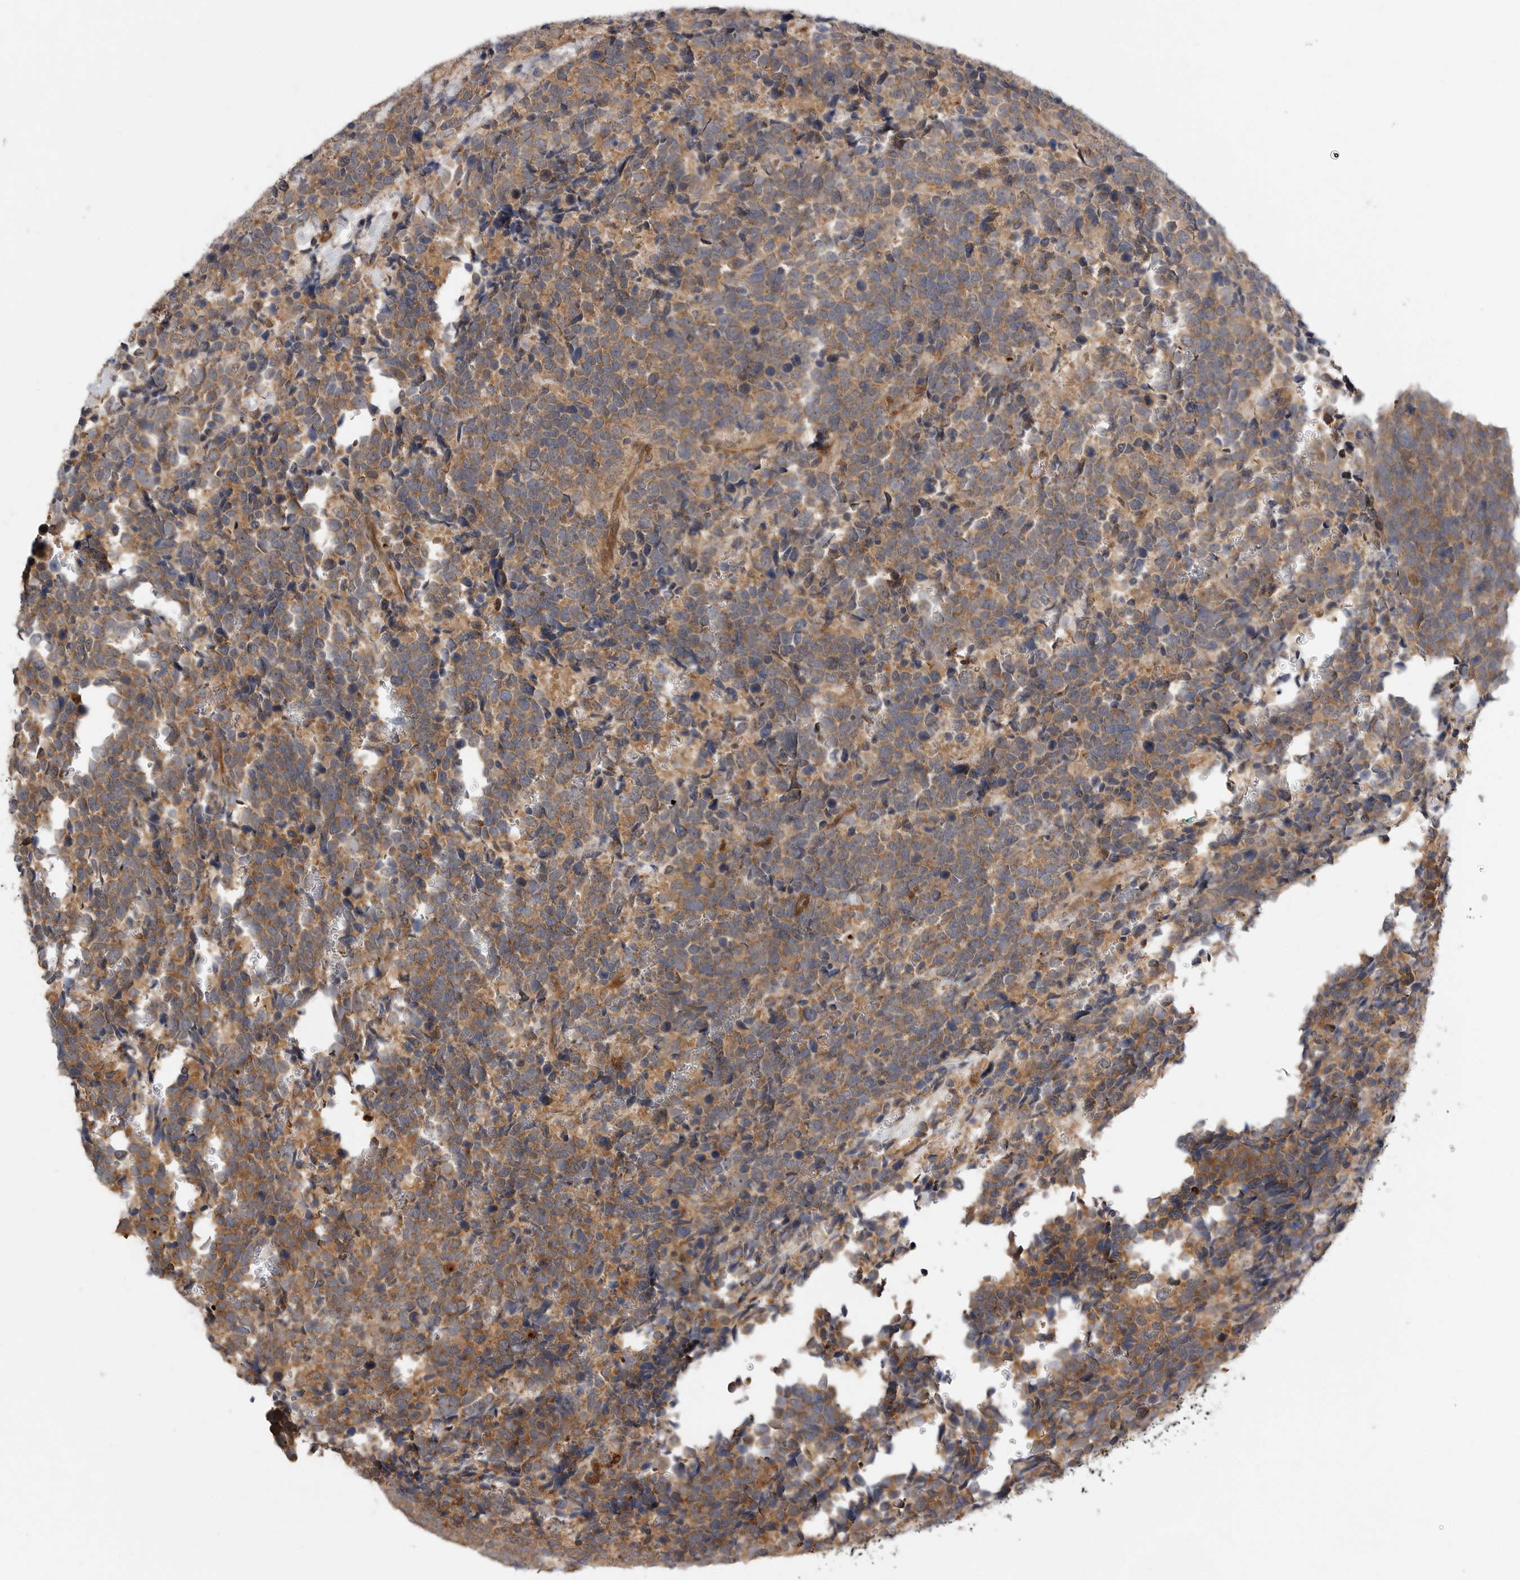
{"staining": {"intensity": "moderate", "quantity": ">75%", "location": "cytoplasmic/membranous"}, "tissue": "urothelial cancer", "cell_type": "Tumor cells", "image_type": "cancer", "snomed": [{"axis": "morphology", "description": "Urothelial carcinoma, High grade"}, {"axis": "topography", "description": "Urinary bladder"}], "caption": "Urothelial carcinoma (high-grade) stained with a protein marker exhibits moderate staining in tumor cells.", "gene": "STRAP", "patient": {"sex": "female", "age": 82}}